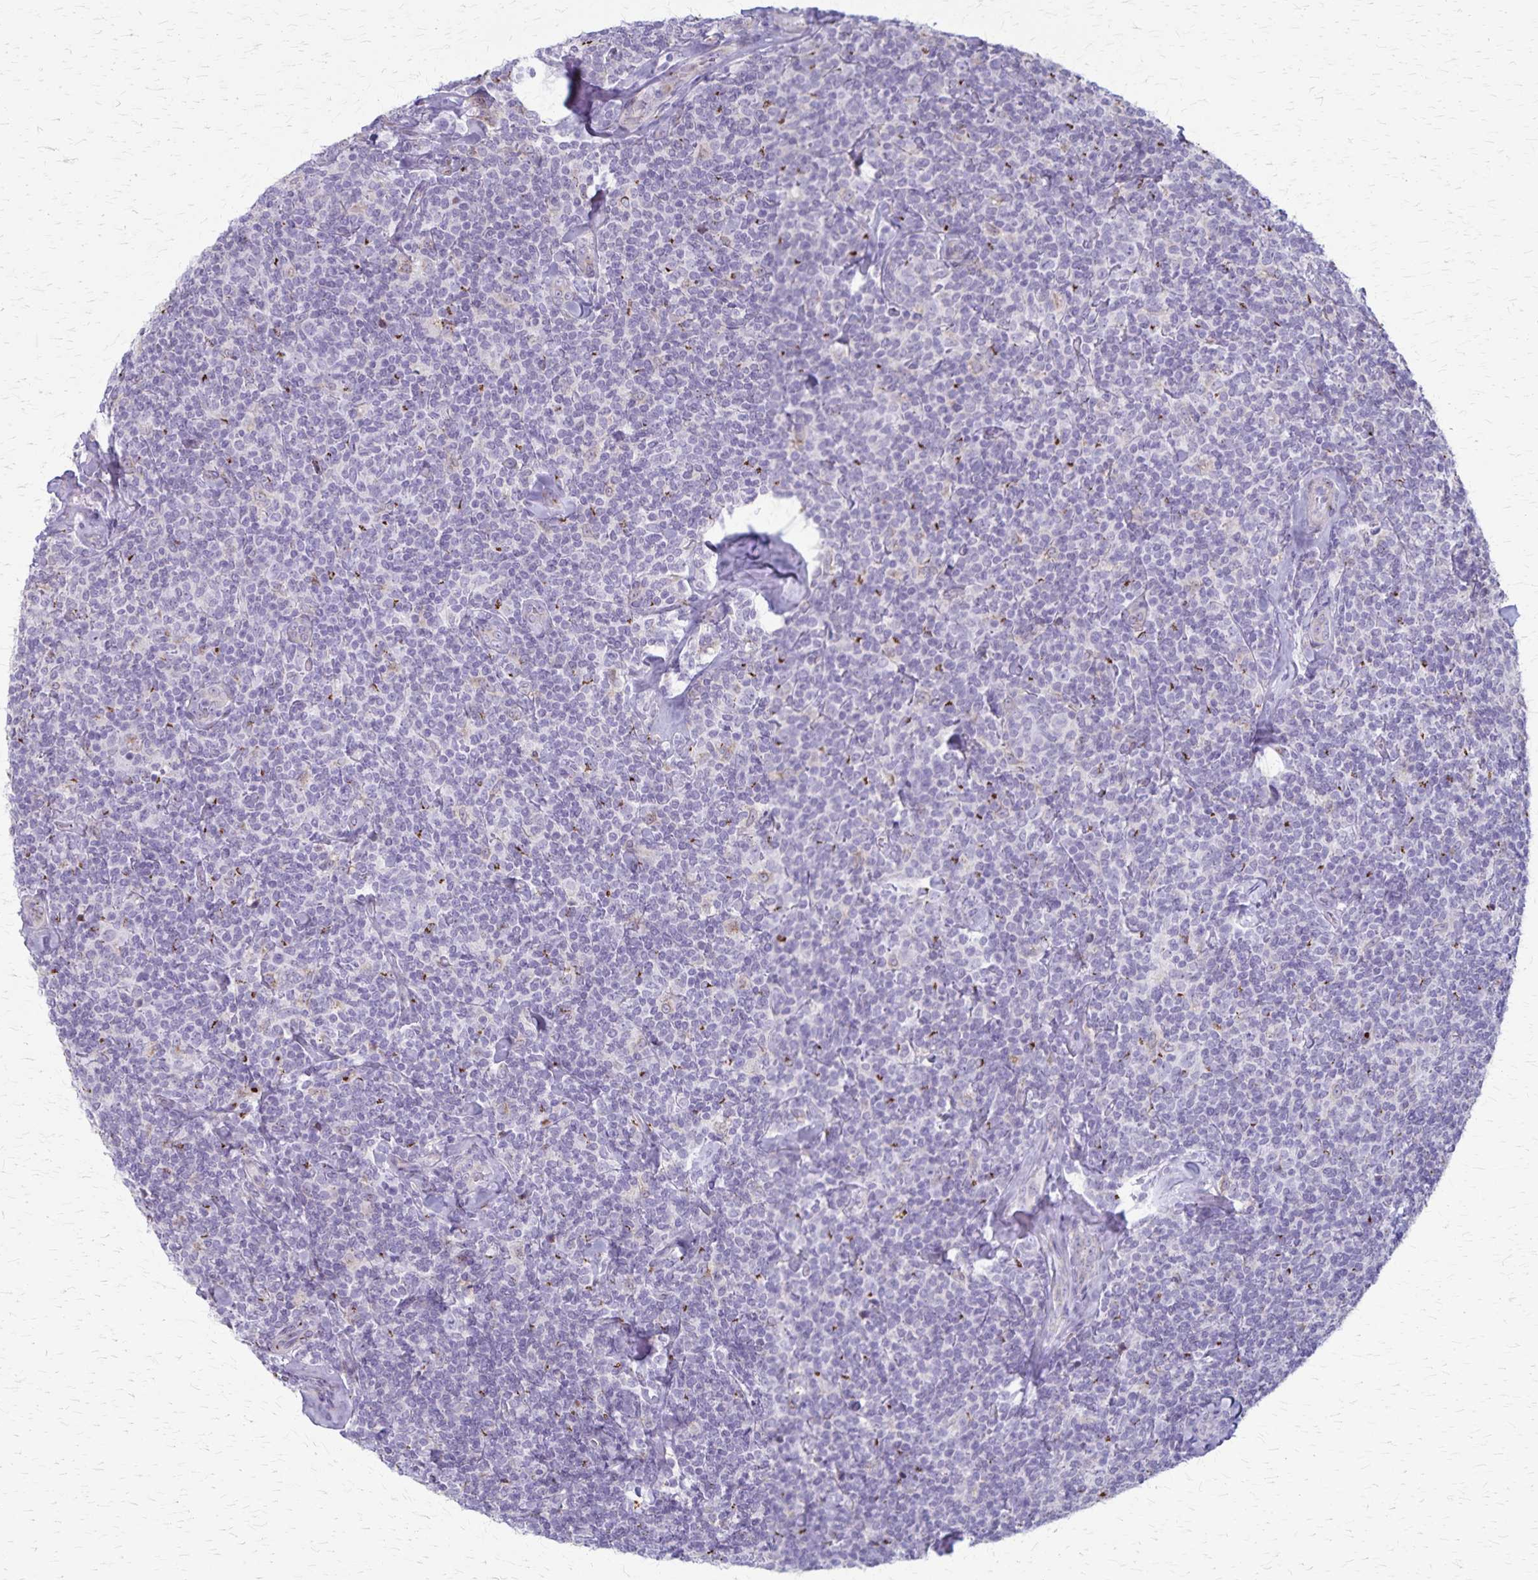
{"staining": {"intensity": "negative", "quantity": "none", "location": "none"}, "tissue": "lymphoma", "cell_type": "Tumor cells", "image_type": "cancer", "snomed": [{"axis": "morphology", "description": "Malignant lymphoma, non-Hodgkin's type, Low grade"}, {"axis": "topography", "description": "Lymph node"}], "caption": "Immunohistochemical staining of human malignant lymphoma, non-Hodgkin's type (low-grade) exhibits no significant expression in tumor cells.", "gene": "MCFD2", "patient": {"sex": "female", "age": 56}}